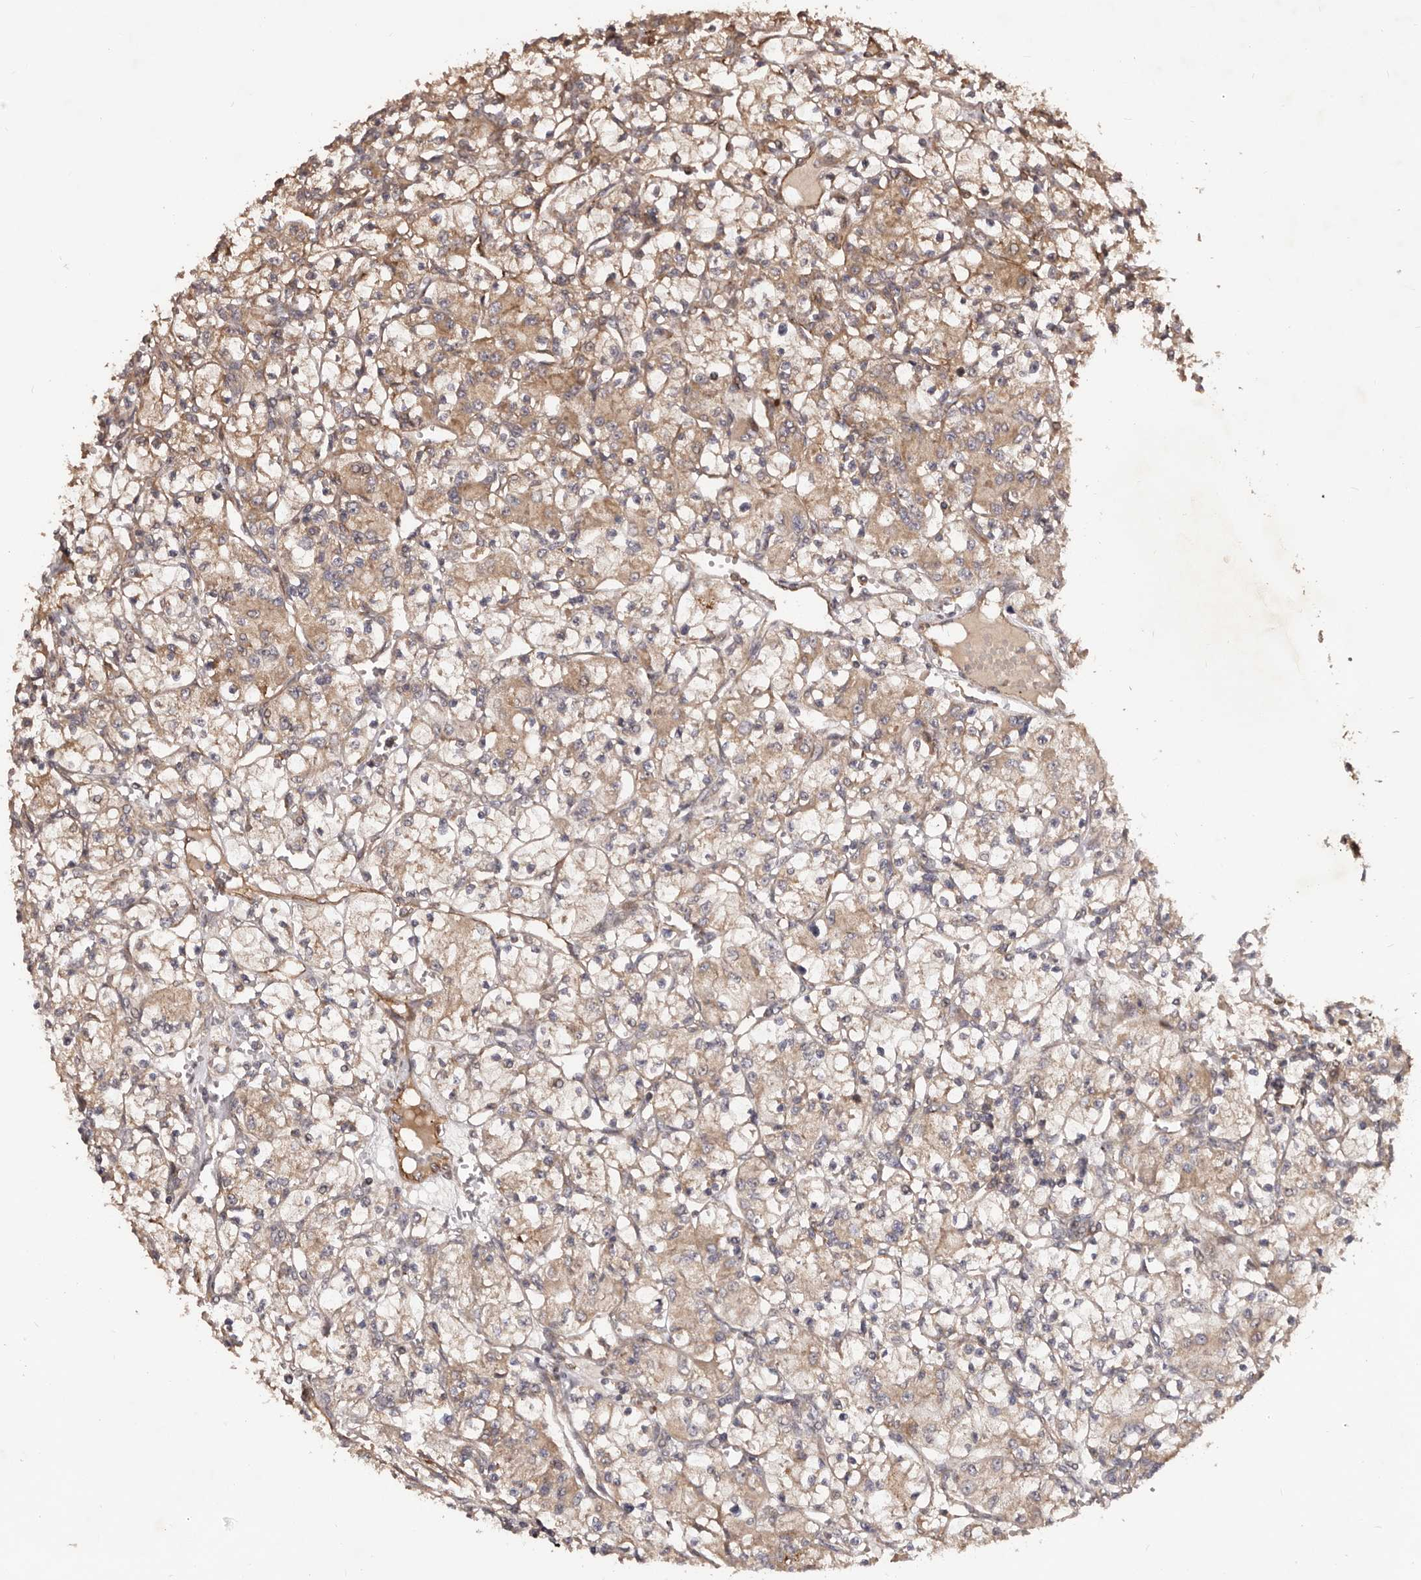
{"staining": {"intensity": "weak", "quantity": "25%-75%", "location": "cytoplasmic/membranous"}, "tissue": "renal cancer", "cell_type": "Tumor cells", "image_type": "cancer", "snomed": [{"axis": "morphology", "description": "Adenocarcinoma, NOS"}, {"axis": "topography", "description": "Kidney"}], "caption": "Human renal cancer (adenocarcinoma) stained with a protein marker demonstrates weak staining in tumor cells.", "gene": "GTPBP1", "patient": {"sex": "female", "age": 59}}